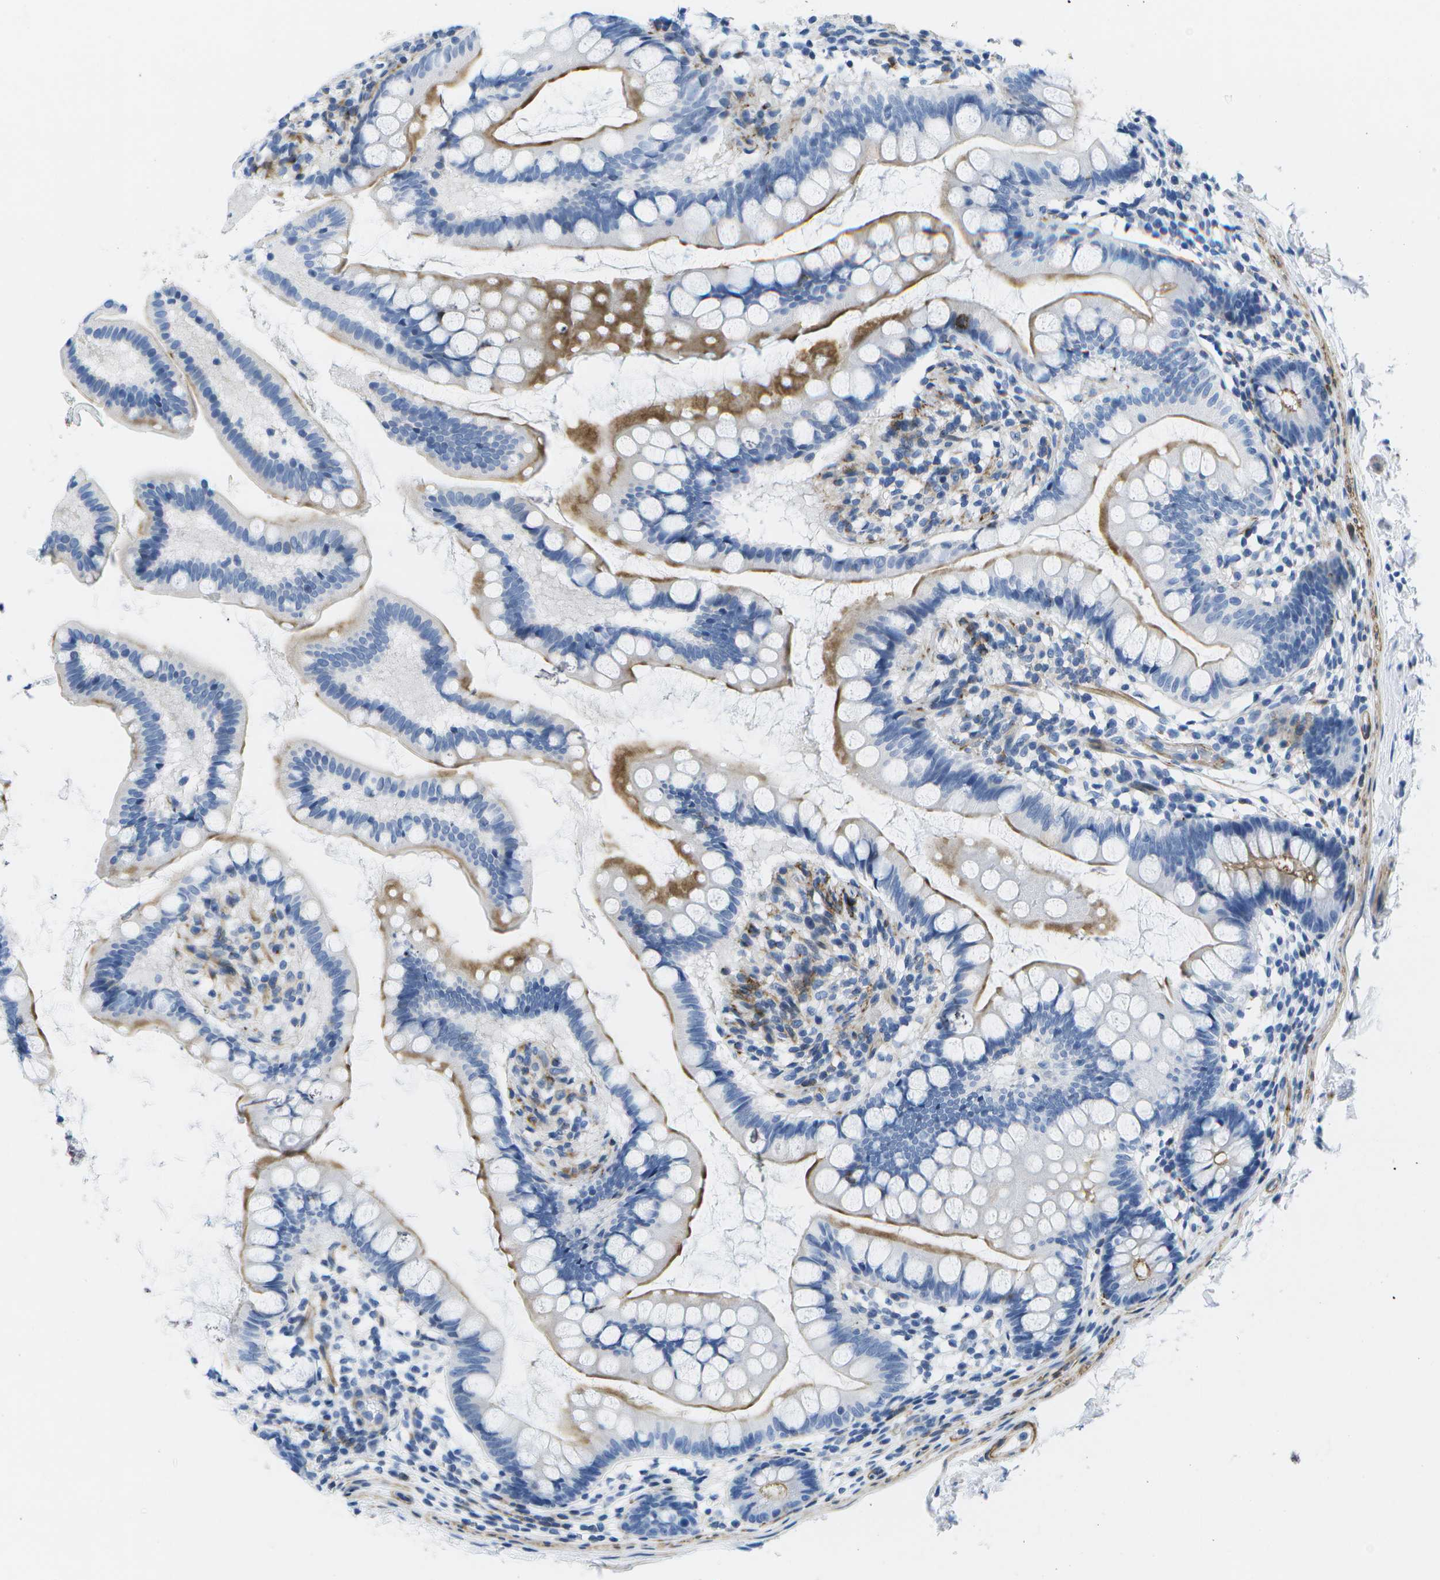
{"staining": {"intensity": "moderate", "quantity": "25%-75%", "location": "cytoplasmic/membranous"}, "tissue": "small intestine", "cell_type": "Glandular cells", "image_type": "normal", "snomed": [{"axis": "morphology", "description": "Normal tissue, NOS"}, {"axis": "topography", "description": "Small intestine"}], "caption": "Glandular cells demonstrate medium levels of moderate cytoplasmic/membranous positivity in approximately 25%-75% of cells in benign small intestine.", "gene": "ADGRG6", "patient": {"sex": "female", "age": 84}}